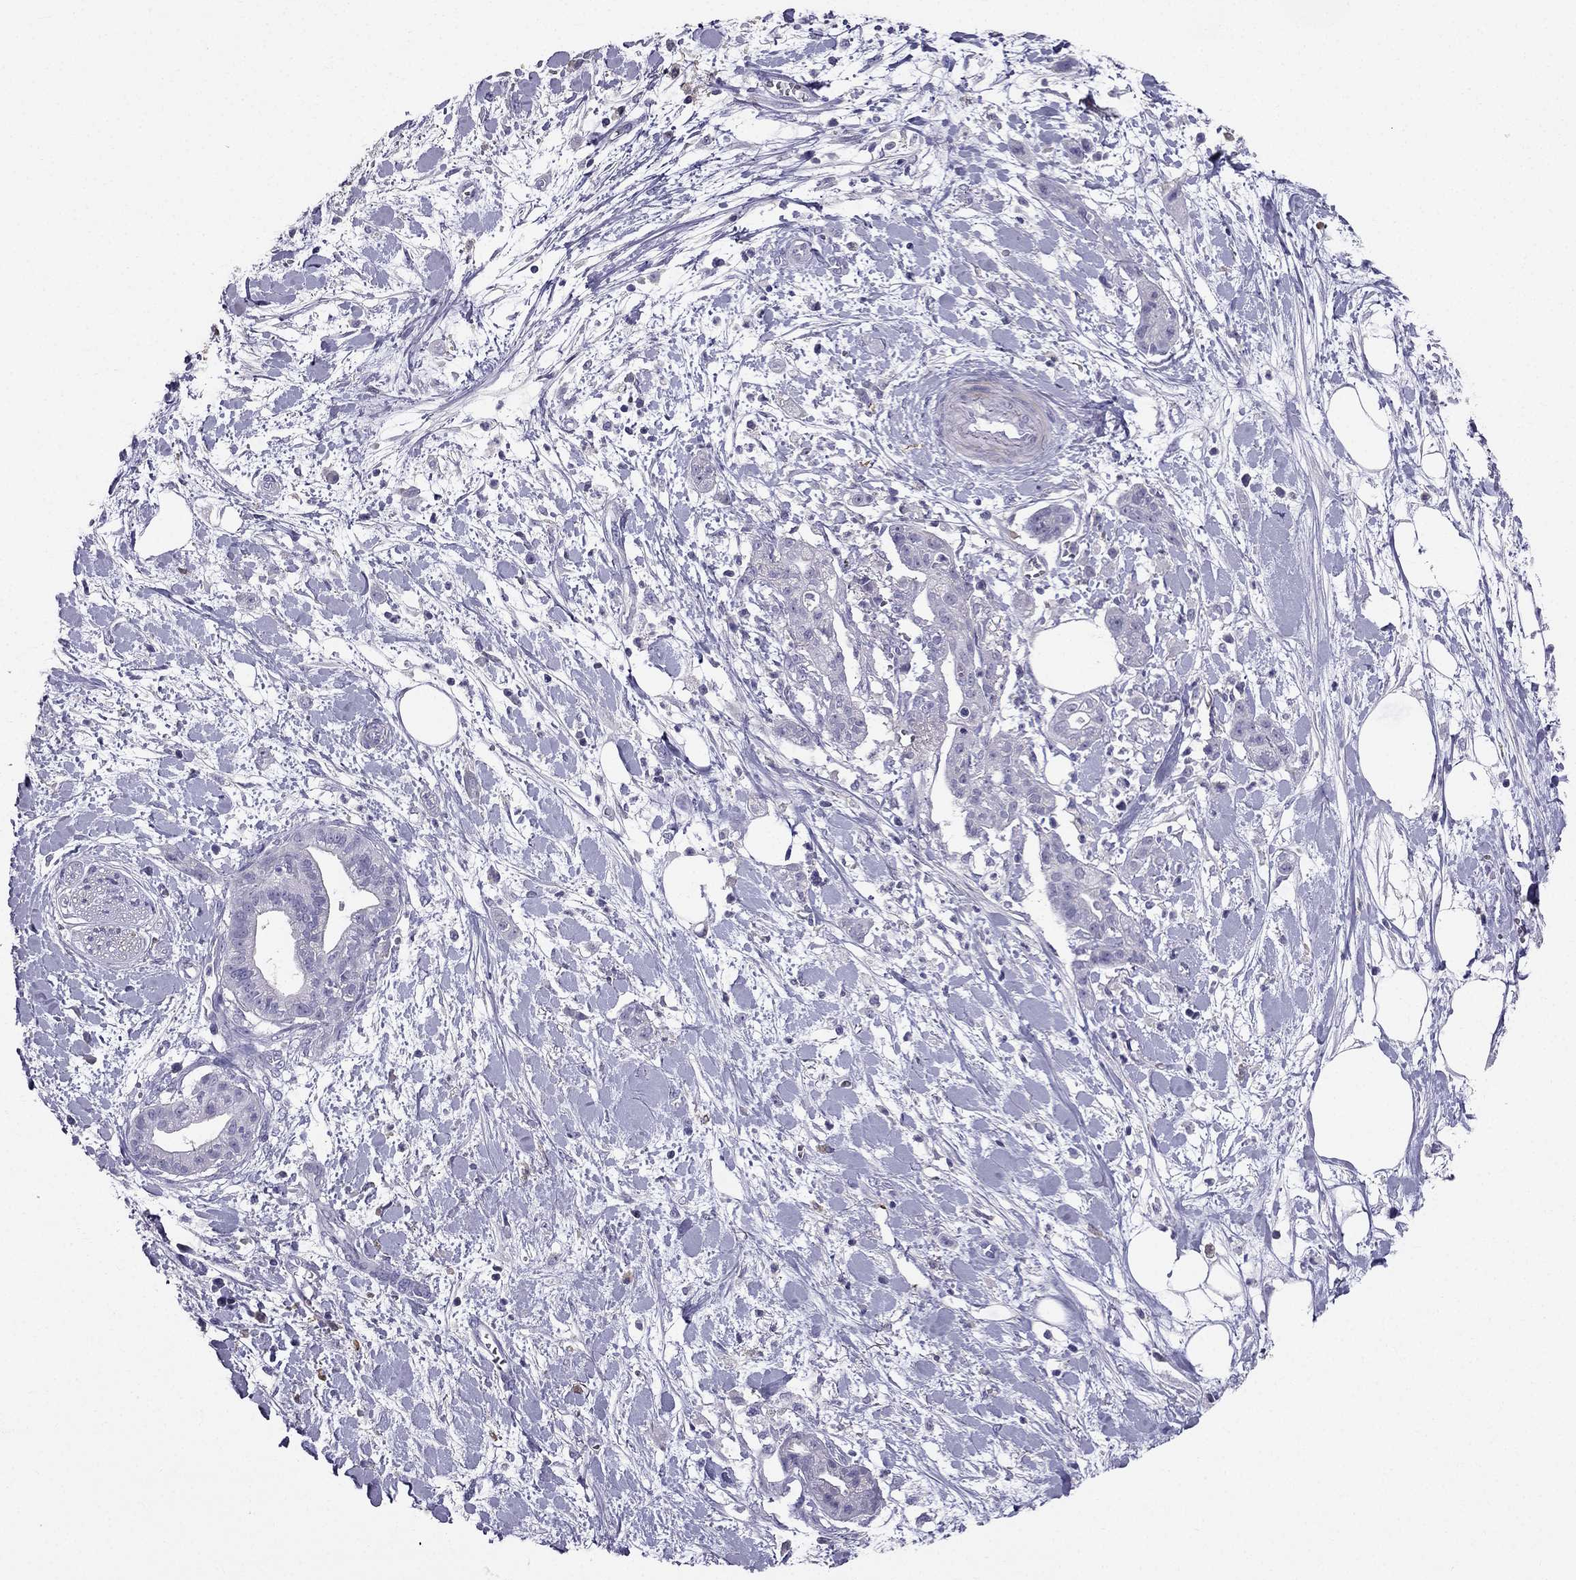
{"staining": {"intensity": "negative", "quantity": "none", "location": "none"}, "tissue": "pancreatic cancer", "cell_type": "Tumor cells", "image_type": "cancer", "snomed": [{"axis": "morphology", "description": "Normal tissue, NOS"}, {"axis": "morphology", "description": "Adenocarcinoma, NOS"}, {"axis": "topography", "description": "Lymph node"}, {"axis": "topography", "description": "Pancreas"}], "caption": "A photomicrograph of human adenocarcinoma (pancreatic) is negative for staining in tumor cells. (DAB (3,3'-diaminobenzidine) immunohistochemistry, high magnification).", "gene": "LMTK3", "patient": {"sex": "female", "age": 58}}